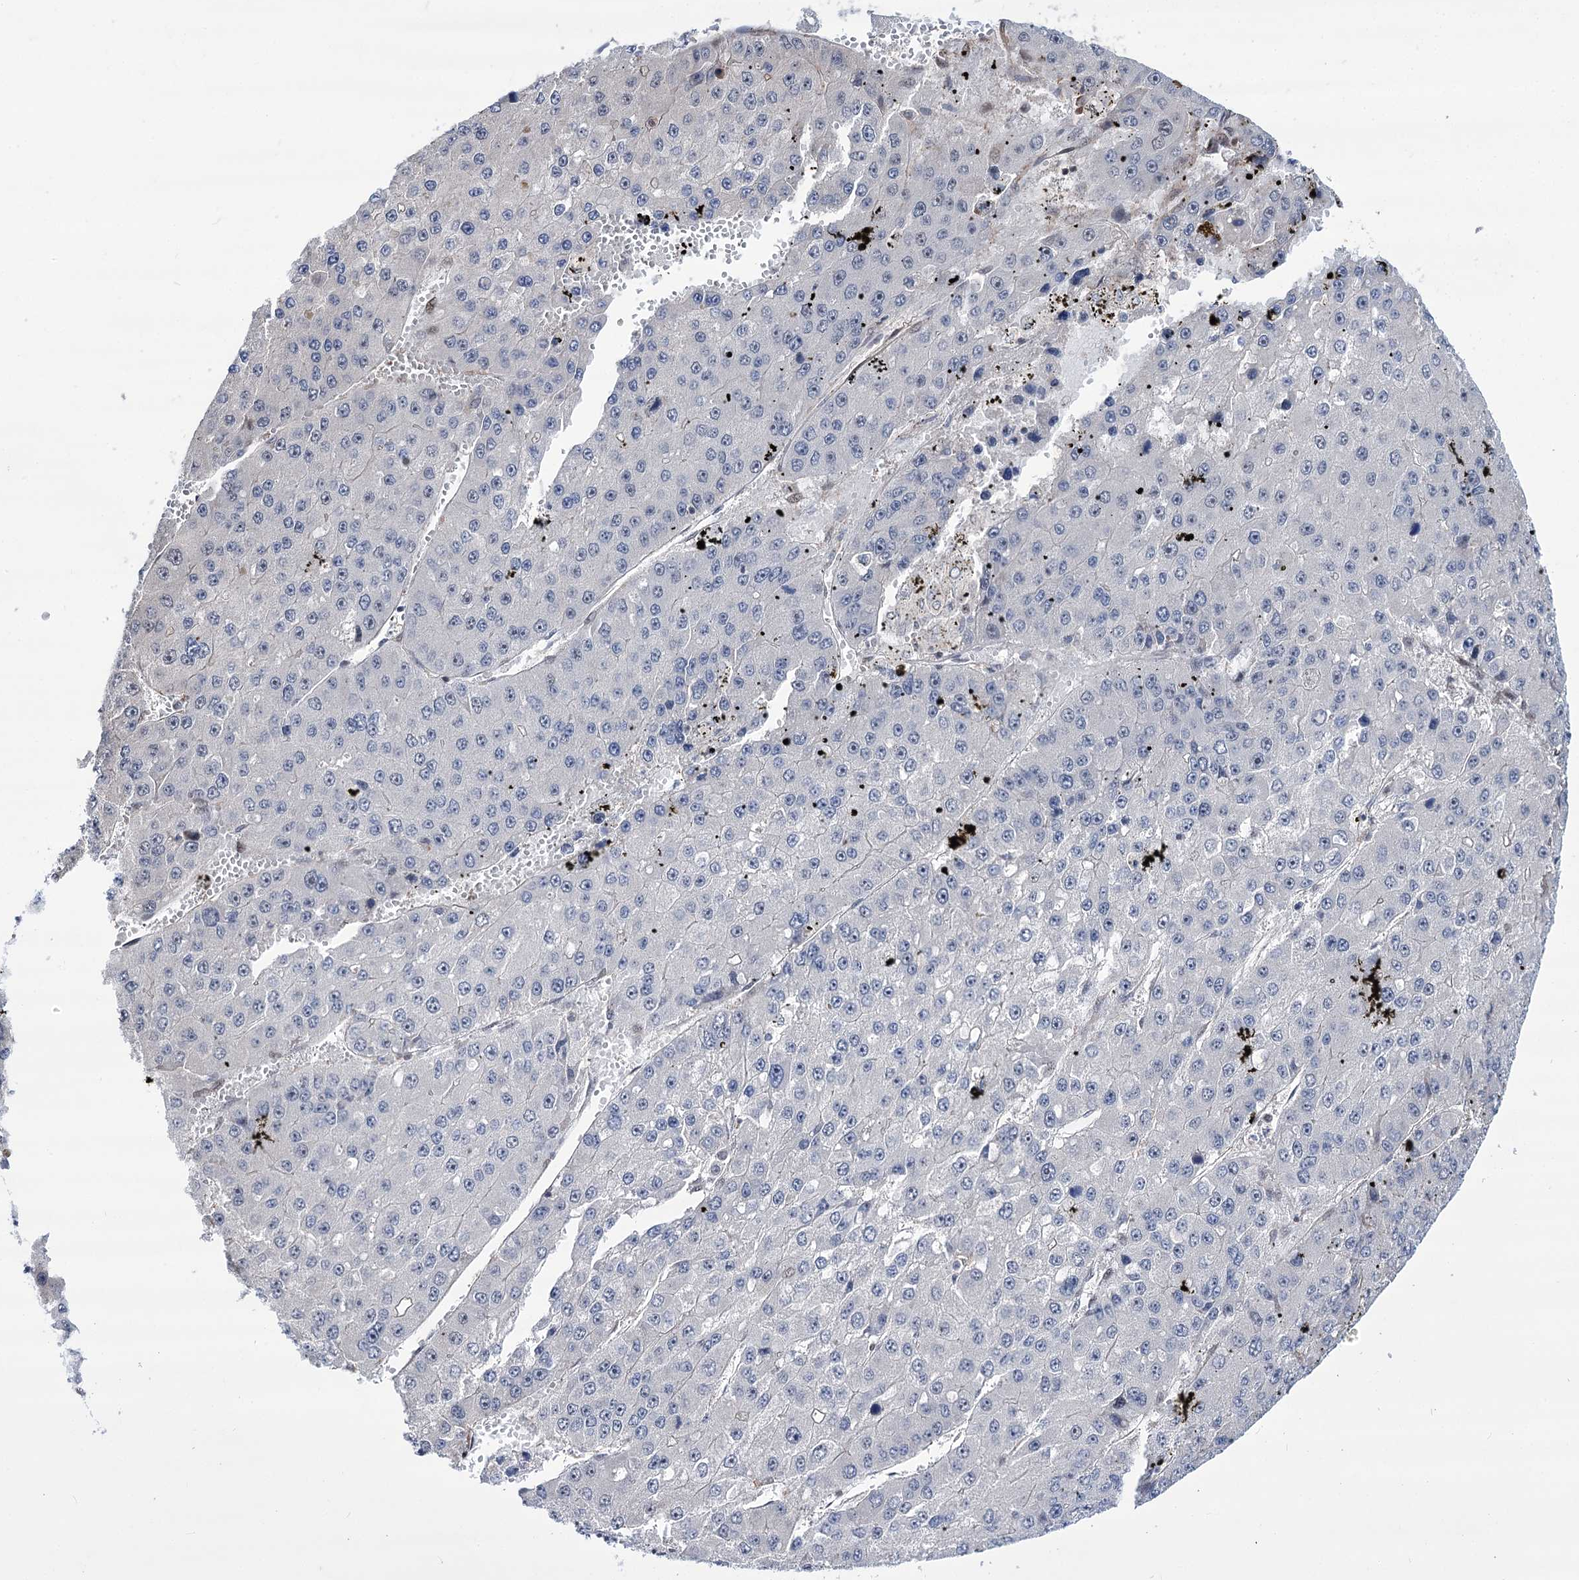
{"staining": {"intensity": "negative", "quantity": "none", "location": "none"}, "tissue": "liver cancer", "cell_type": "Tumor cells", "image_type": "cancer", "snomed": [{"axis": "morphology", "description": "Carcinoma, Hepatocellular, NOS"}, {"axis": "topography", "description": "Liver"}], "caption": "Human liver cancer stained for a protein using immunohistochemistry (IHC) shows no staining in tumor cells.", "gene": "CHMP7", "patient": {"sex": "female", "age": 73}}